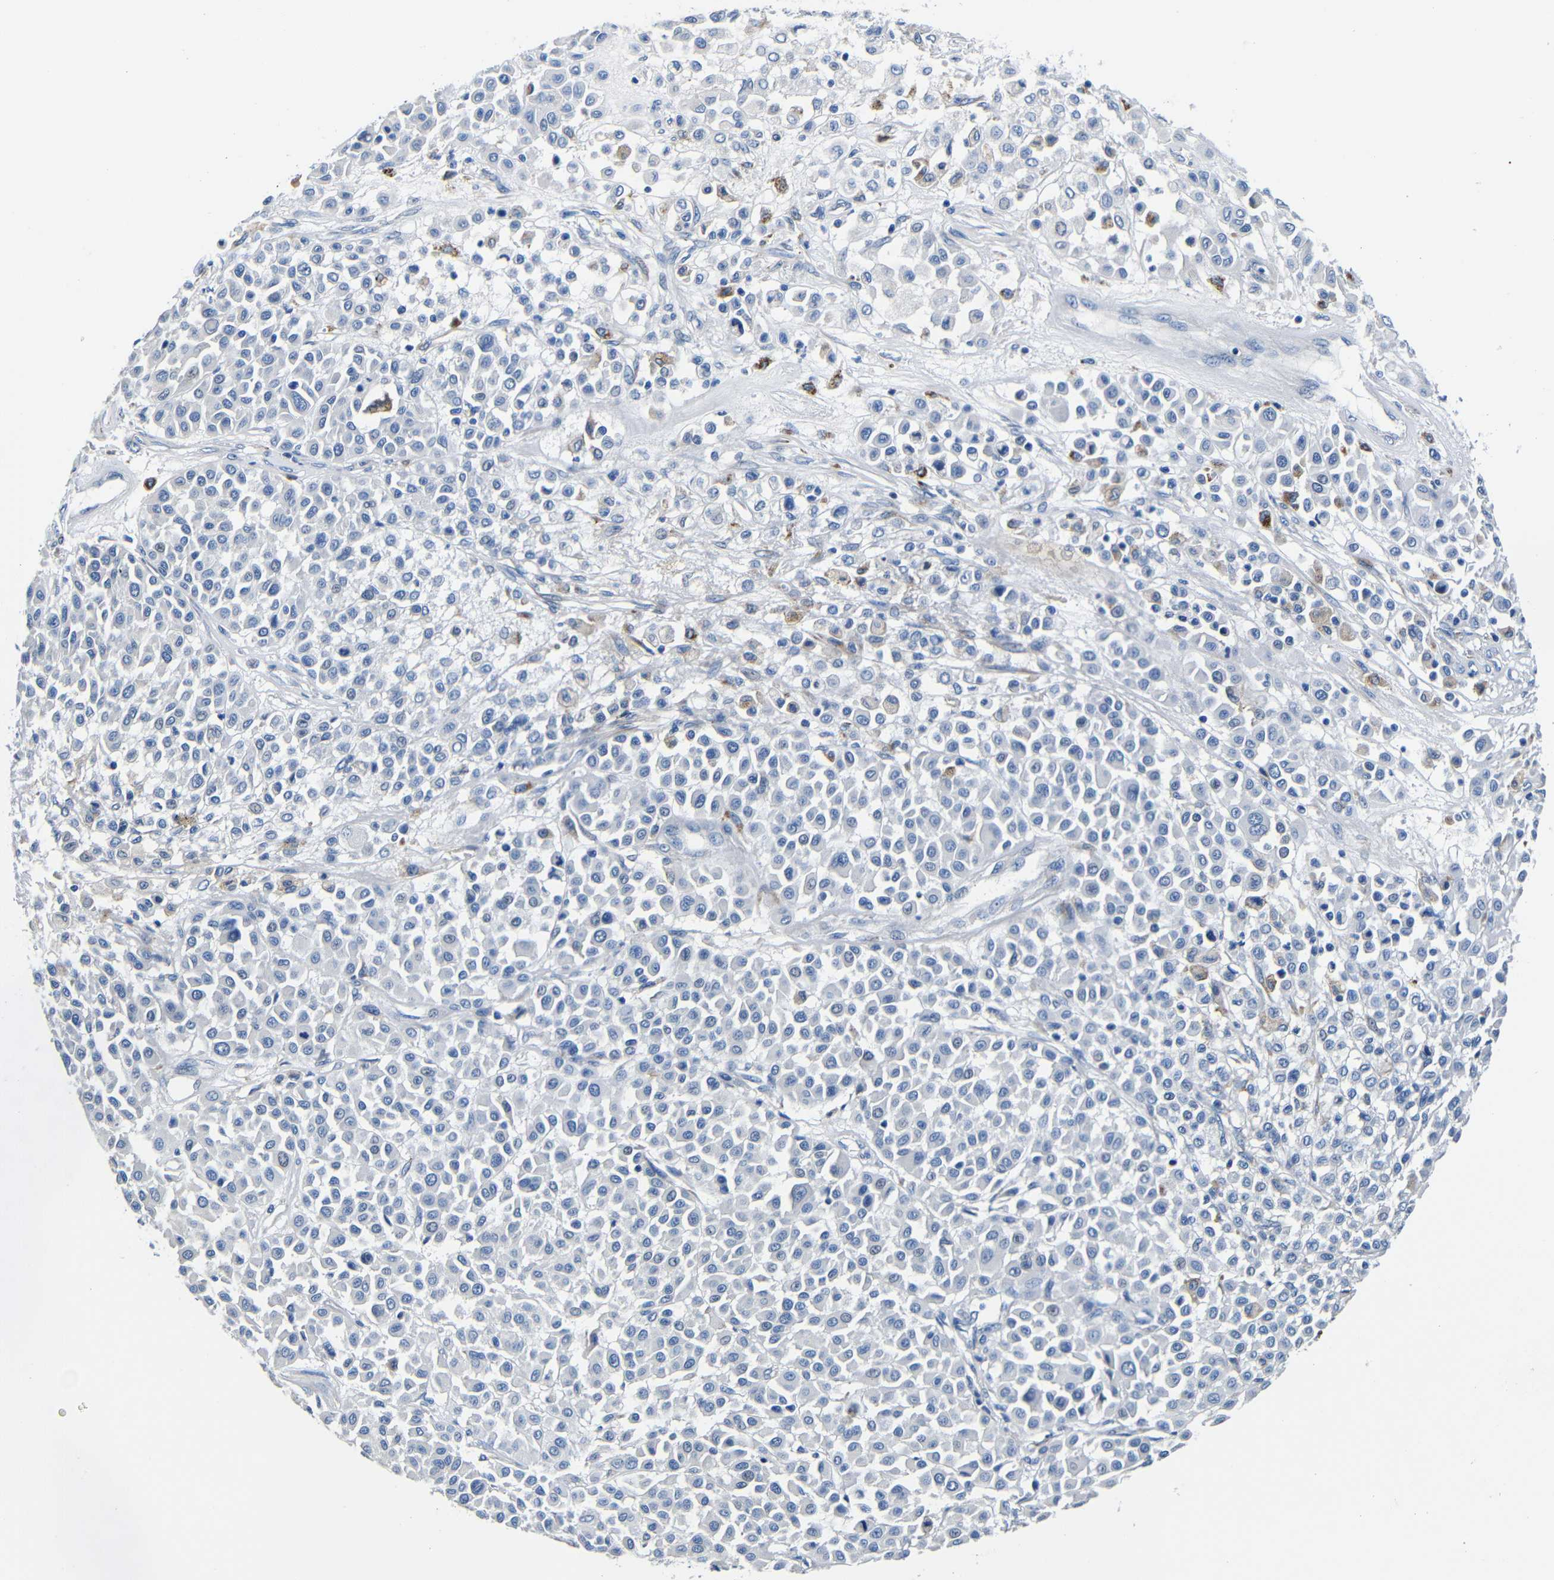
{"staining": {"intensity": "negative", "quantity": "none", "location": "none"}, "tissue": "melanoma", "cell_type": "Tumor cells", "image_type": "cancer", "snomed": [{"axis": "morphology", "description": "Malignant melanoma, Metastatic site"}, {"axis": "topography", "description": "Soft tissue"}], "caption": "Malignant melanoma (metastatic site) stained for a protein using IHC demonstrates no expression tumor cells.", "gene": "TNFAIP1", "patient": {"sex": "male", "age": 41}}